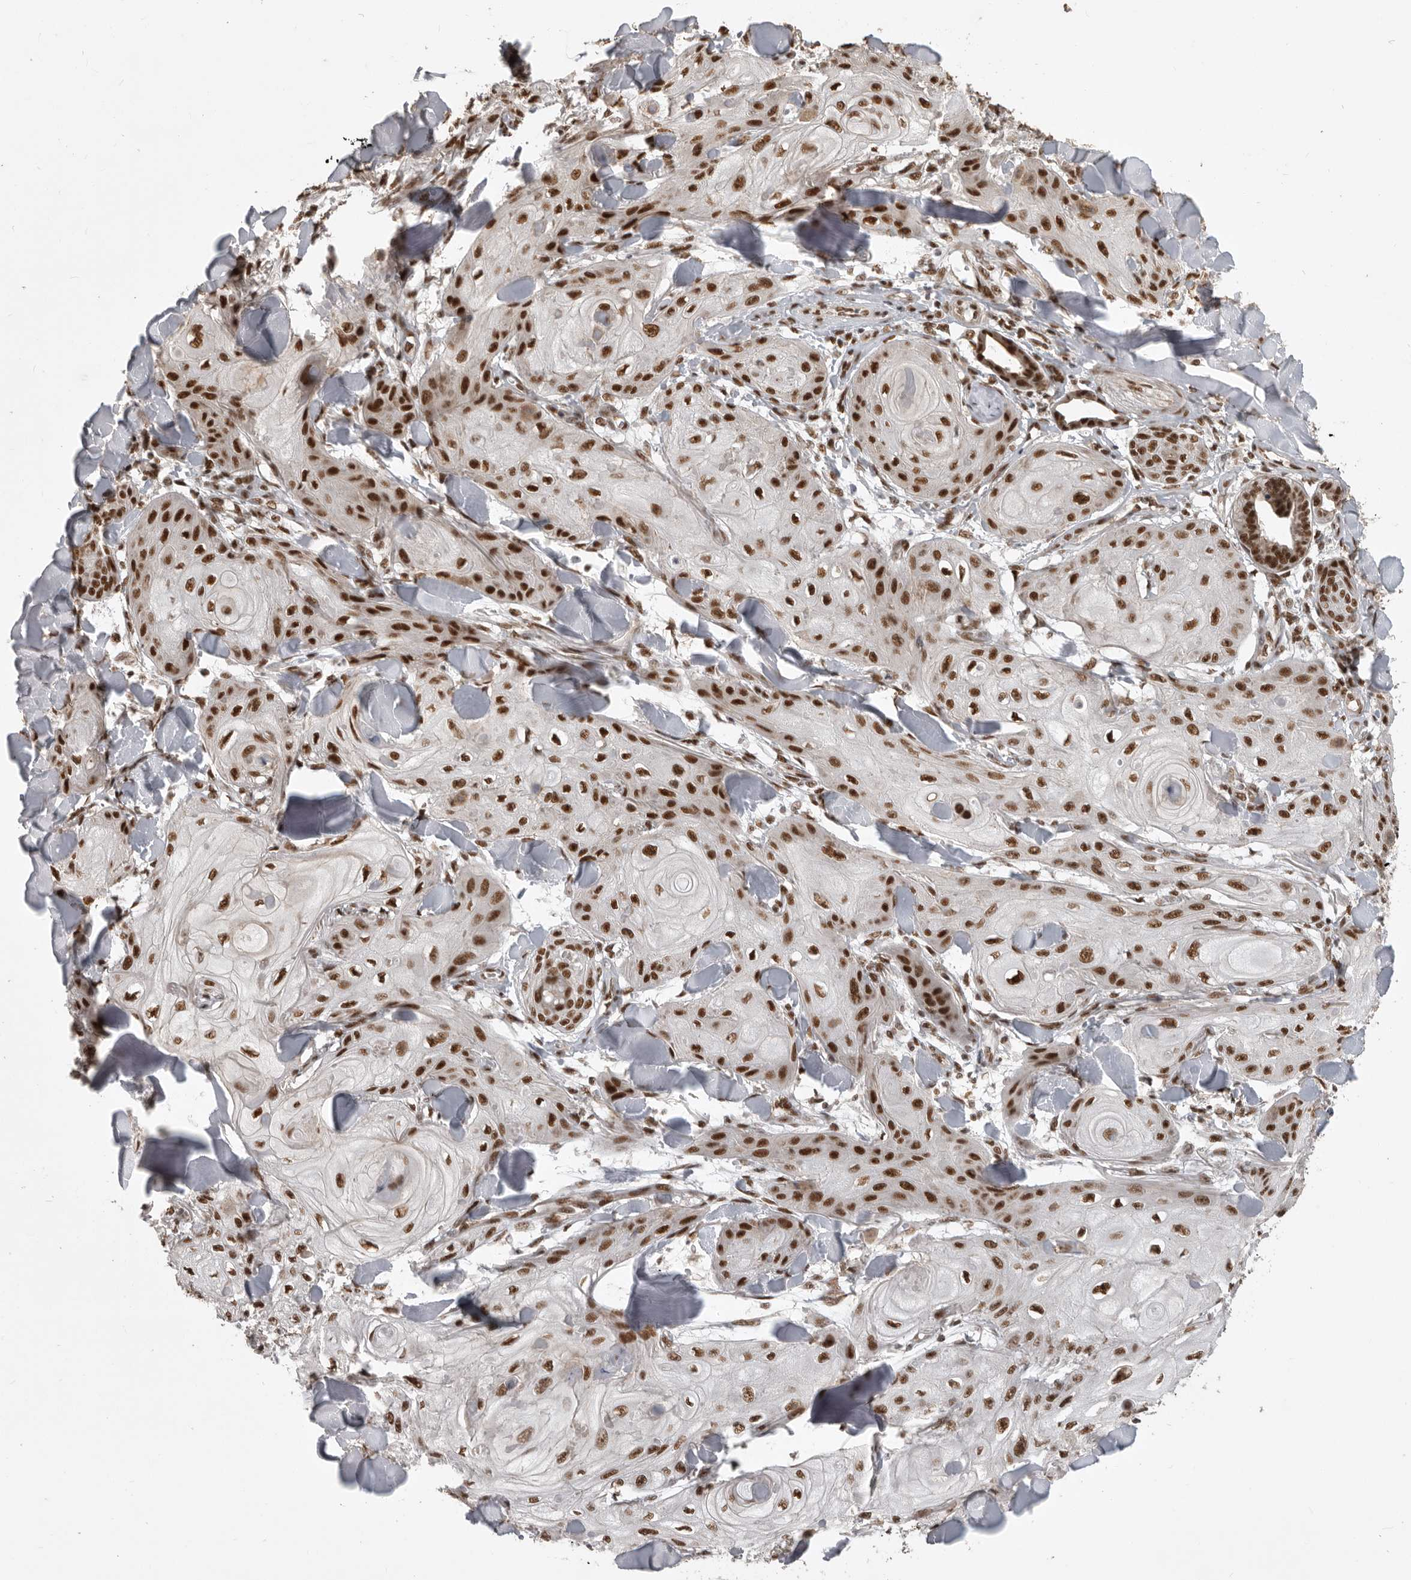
{"staining": {"intensity": "strong", "quantity": ">75%", "location": "nuclear"}, "tissue": "skin cancer", "cell_type": "Tumor cells", "image_type": "cancer", "snomed": [{"axis": "morphology", "description": "Squamous cell carcinoma, NOS"}, {"axis": "topography", "description": "Skin"}], "caption": "Immunohistochemical staining of human skin cancer (squamous cell carcinoma) demonstrates strong nuclear protein staining in approximately >75% of tumor cells.", "gene": "CBLL1", "patient": {"sex": "male", "age": 74}}